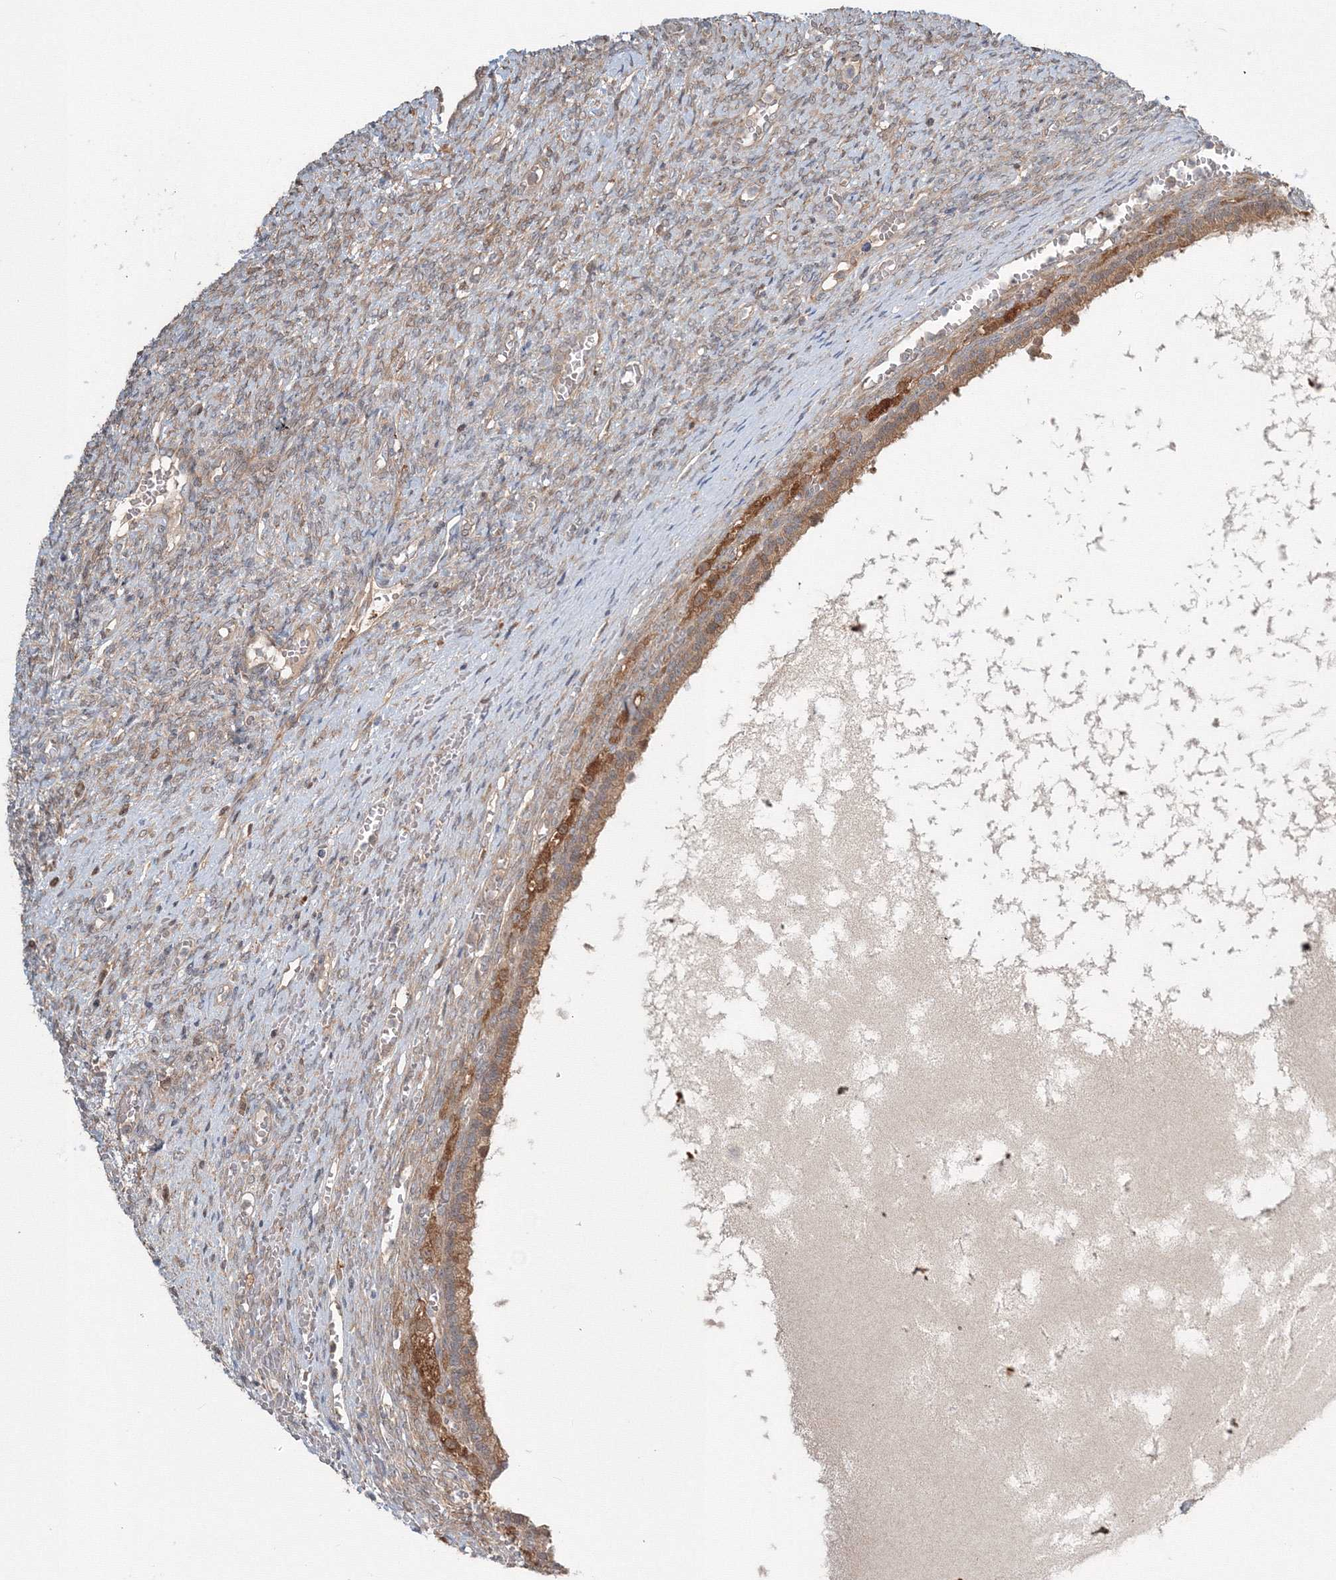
{"staining": {"intensity": "weak", "quantity": "25%-75%", "location": "cytoplasmic/membranous"}, "tissue": "ovary", "cell_type": "Ovarian stroma cells", "image_type": "normal", "snomed": [{"axis": "morphology", "description": "Normal tissue, NOS"}, {"axis": "topography", "description": "Ovary"}], "caption": "Human ovary stained for a protein (brown) reveals weak cytoplasmic/membranous positive expression in about 25%-75% of ovarian stroma cells.", "gene": "MKRN2", "patient": {"sex": "female", "age": 41}}